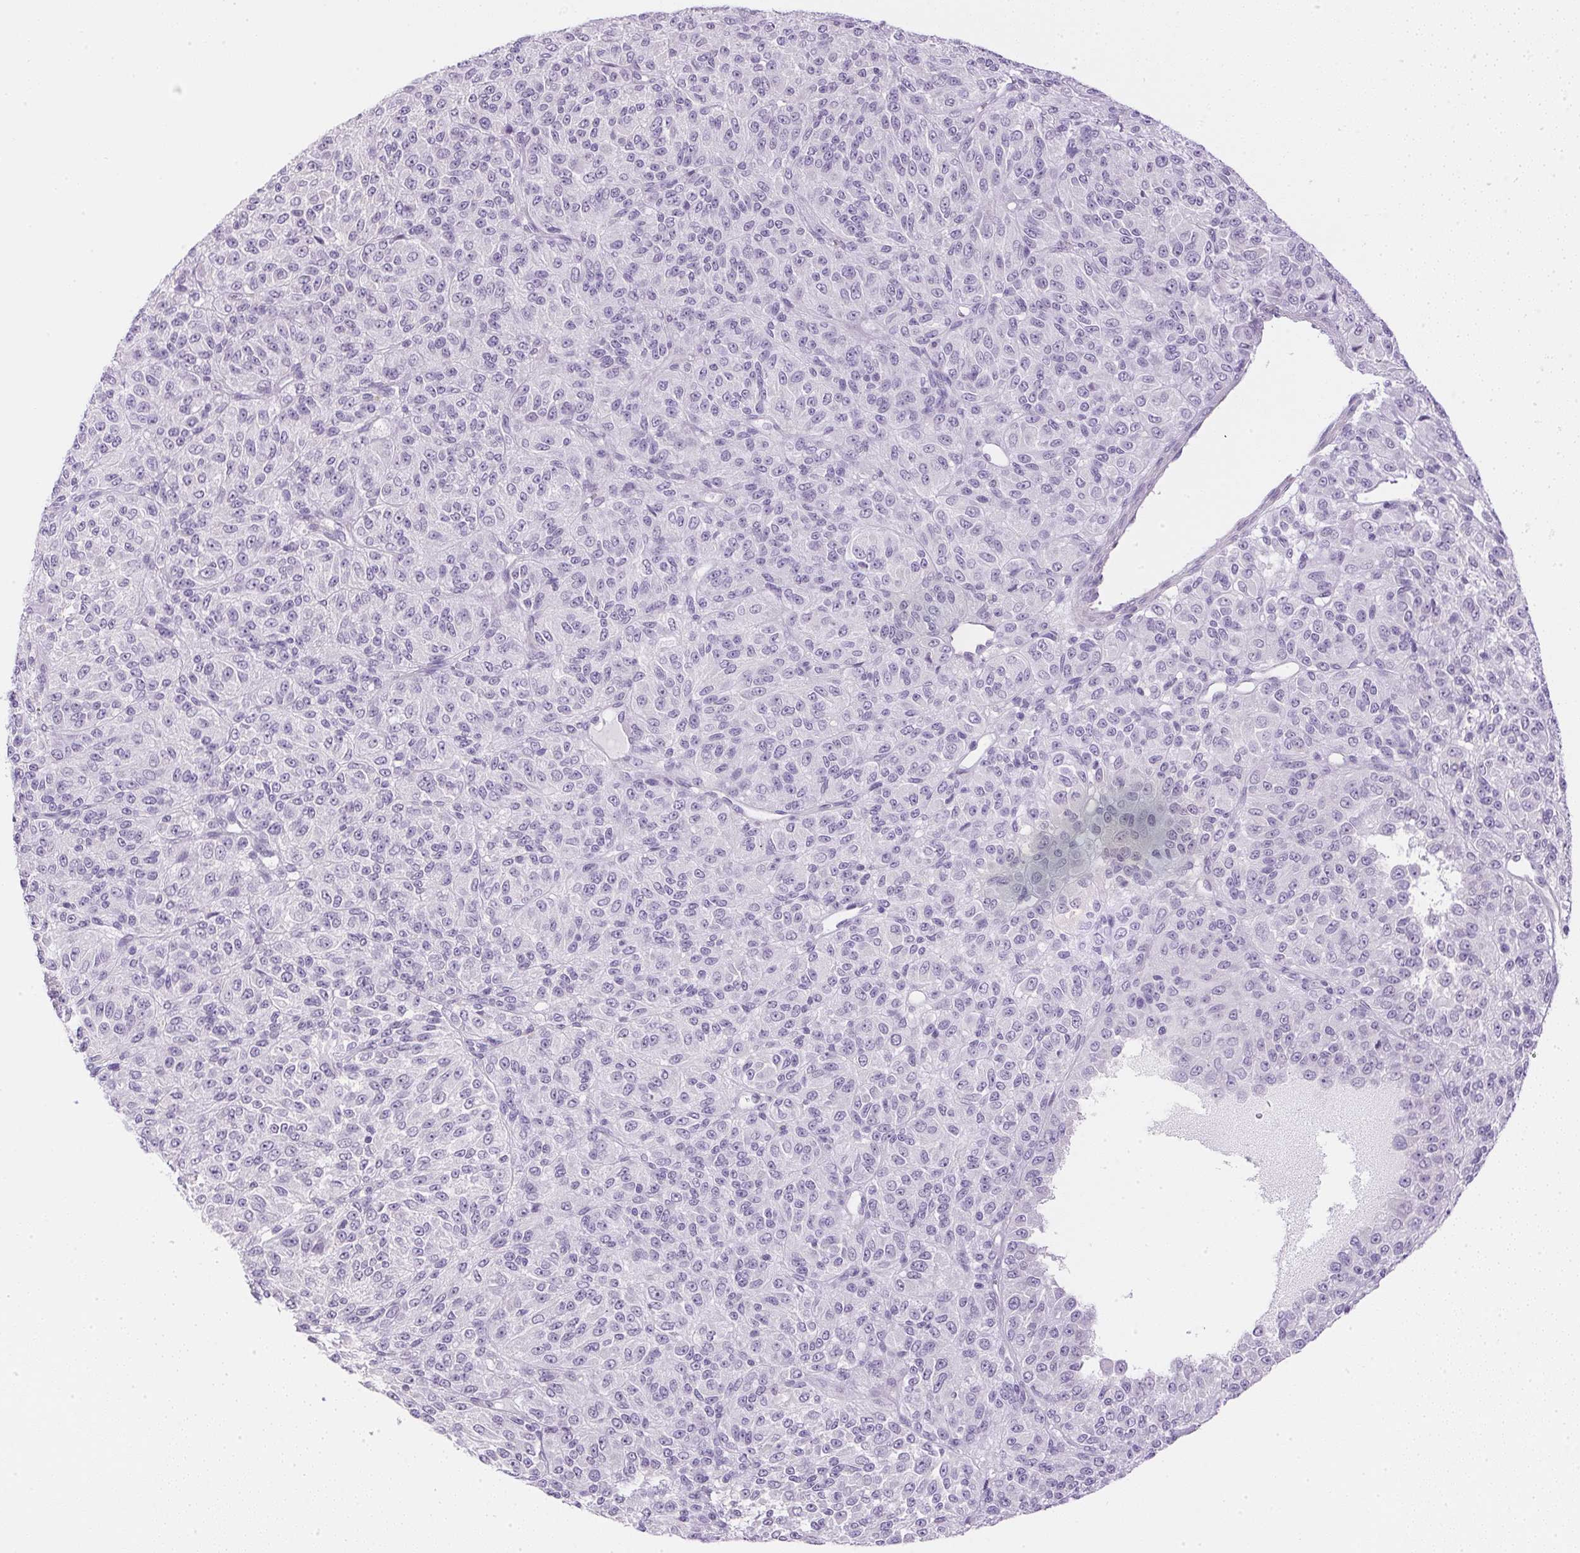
{"staining": {"intensity": "negative", "quantity": "none", "location": "none"}, "tissue": "melanoma", "cell_type": "Tumor cells", "image_type": "cancer", "snomed": [{"axis": "morphology", "description": "Malignant melanoma, Metastatic site"}, {"axis": "topography", "description": "Brain"}], "caption": "A high-resolution micrograph shows immunohistochemistry staining of melanoma, which reveals no significant positivity in tumor cells.", "gene": "CTRL", "patient": {"sex": "female", "age": 56}}